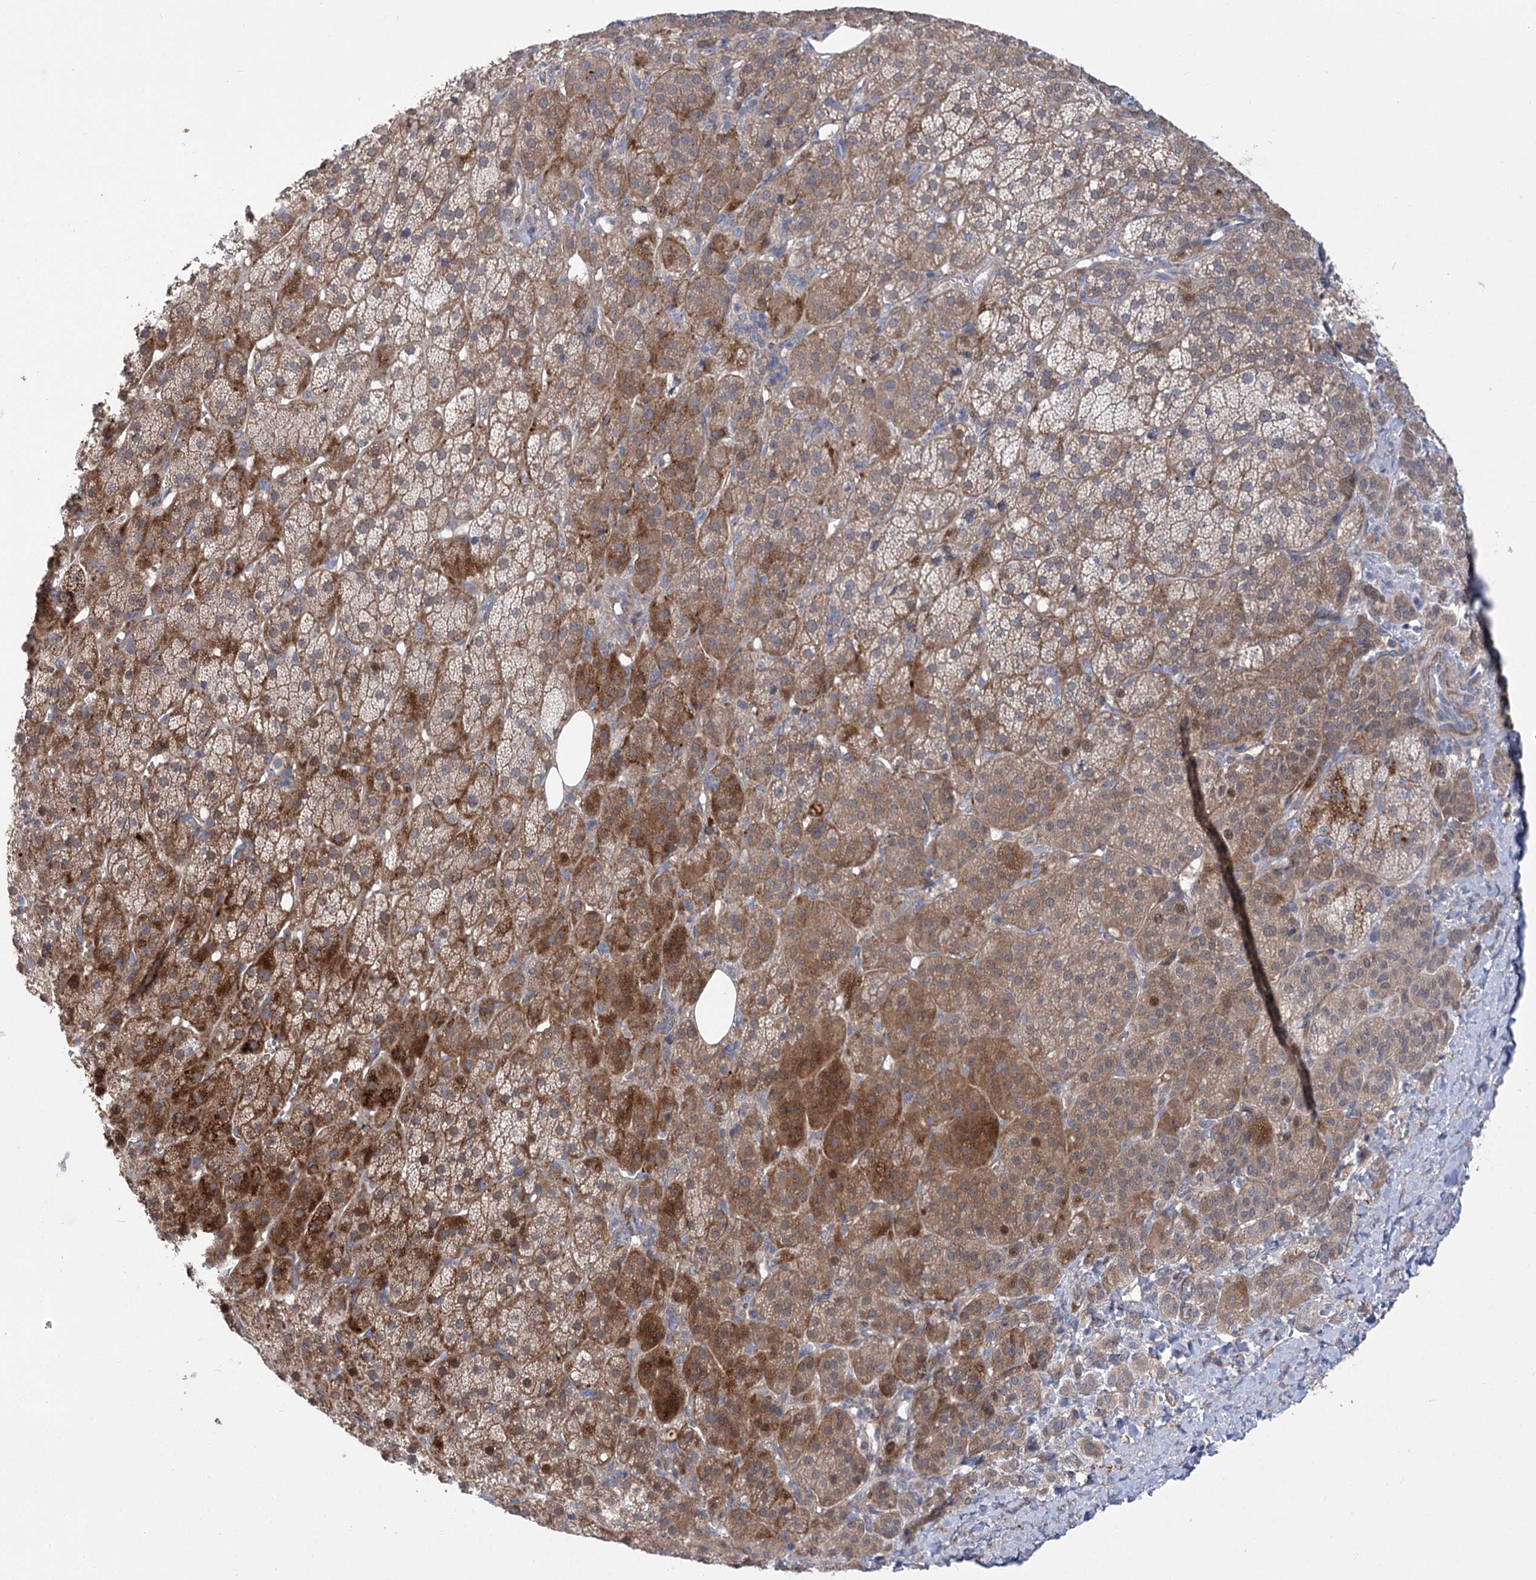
{"staining": {"intensity": "moderate", "quantity": "25%-75%", "location": "cytoplasmic/membranous,nuclear"}, "tissue": "adrenal gland", "cell_type": "Glandular cells", "image_type": "normal", "snomed": [{"axis": "morphology", "description": "Normal tissue, NOS"}, {"axis": "topography", "description": "Adrenal gland"}], "caption": "Protein analysis of normal adrenal gland reveals moderate cytoplasmic/membranous,nuclear expression in about 25%-75% of glandular cells.", "gene": "TRUB1", "patient": {"sex": "female", "age": 57}}